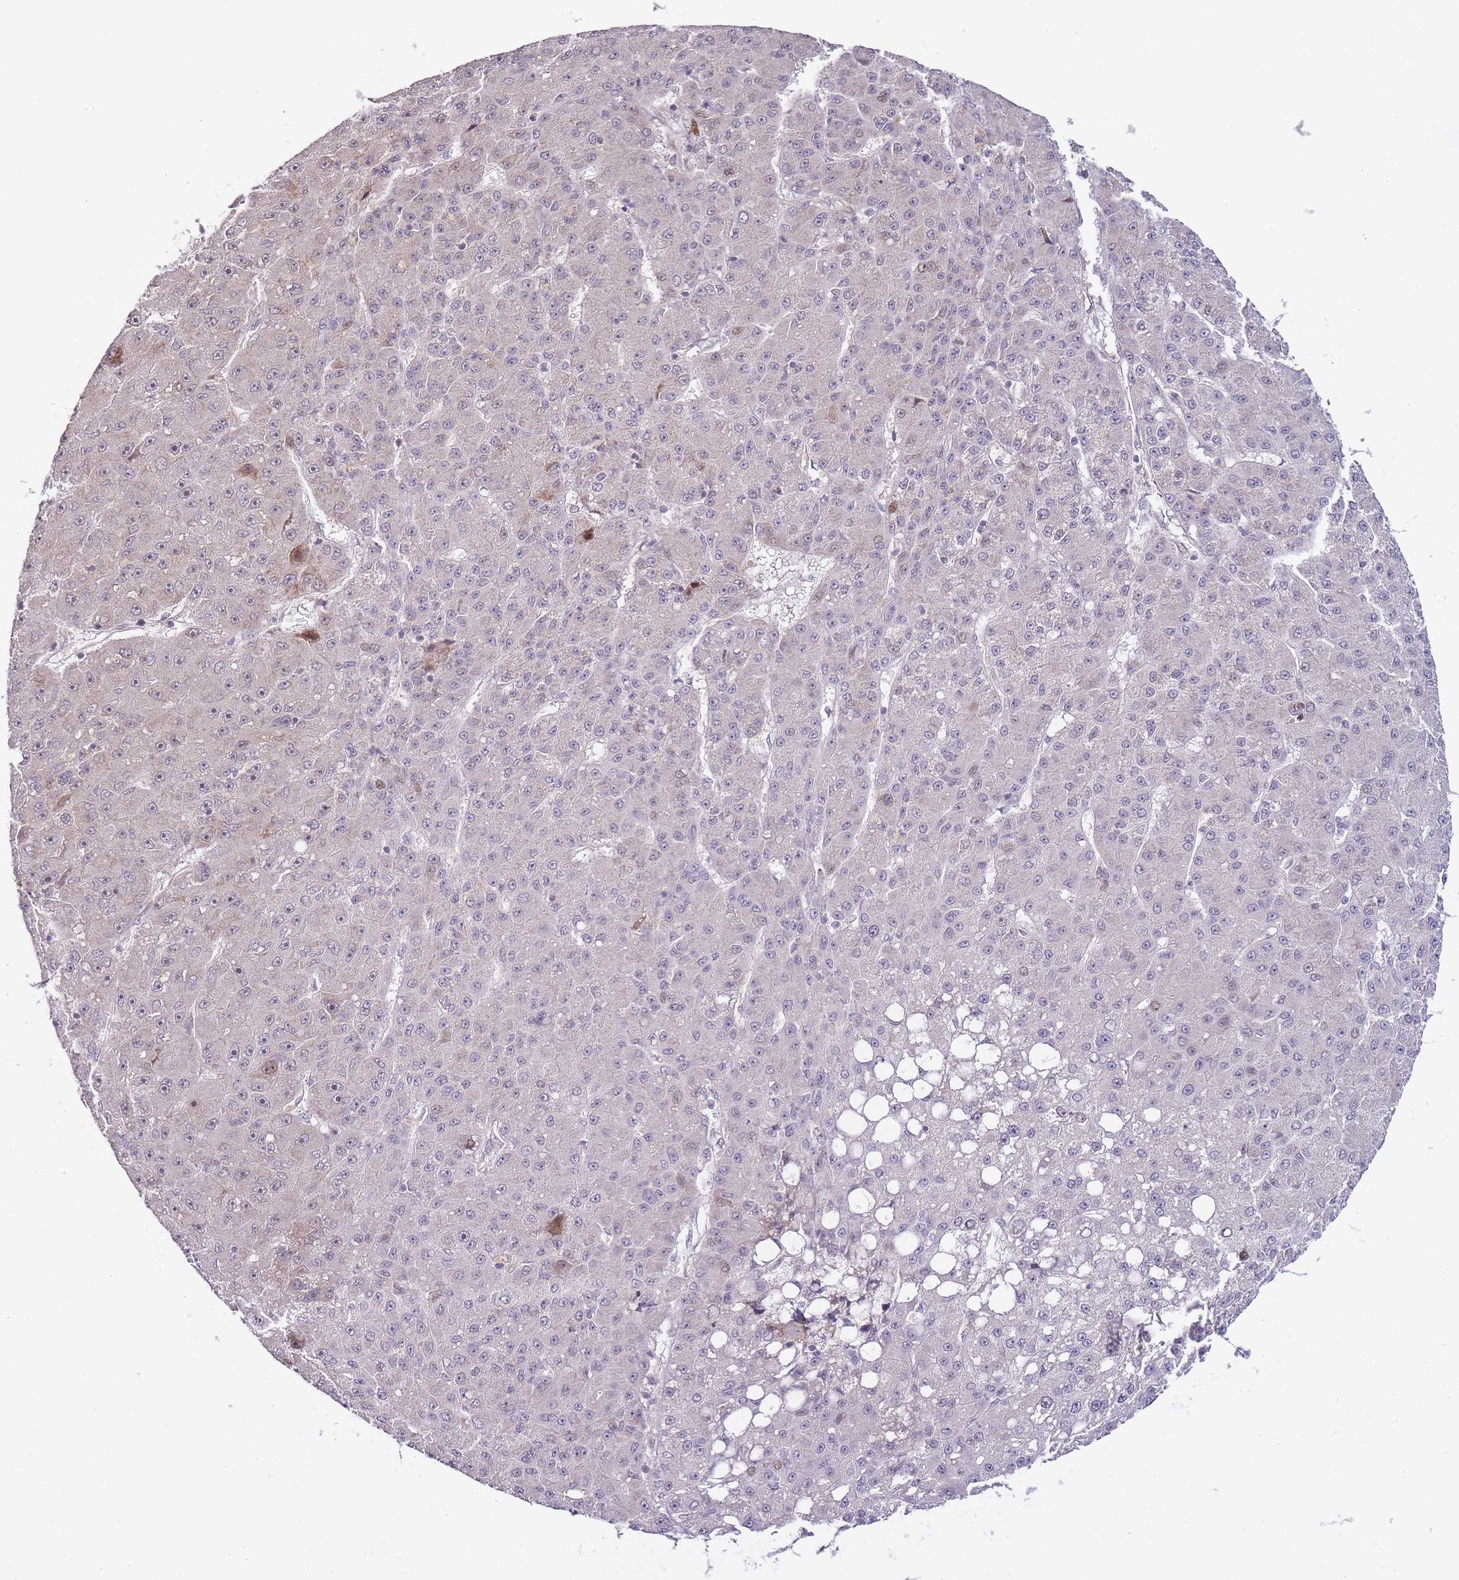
{"staining": {"intensity": "moderate", "quantity": "<25%", "location": "nuclear"}, "tissue": "liver cancer", "cell_type": "Tumor cells", "image_type": "cancer", "snomed": [{"axis": "morphology", "description": "Carcinoma, Hepatocellular, NOS"}, {"axis": "topography", "description": "Liver"}], "caption": "Liver hepatocellular carcinoma stained with a brown dye exhibits moderate nuclear positive staining in approximately <25% of tumor cells.", "gene": "OGG1", "patient": {"sex": "male", "age": 67}}